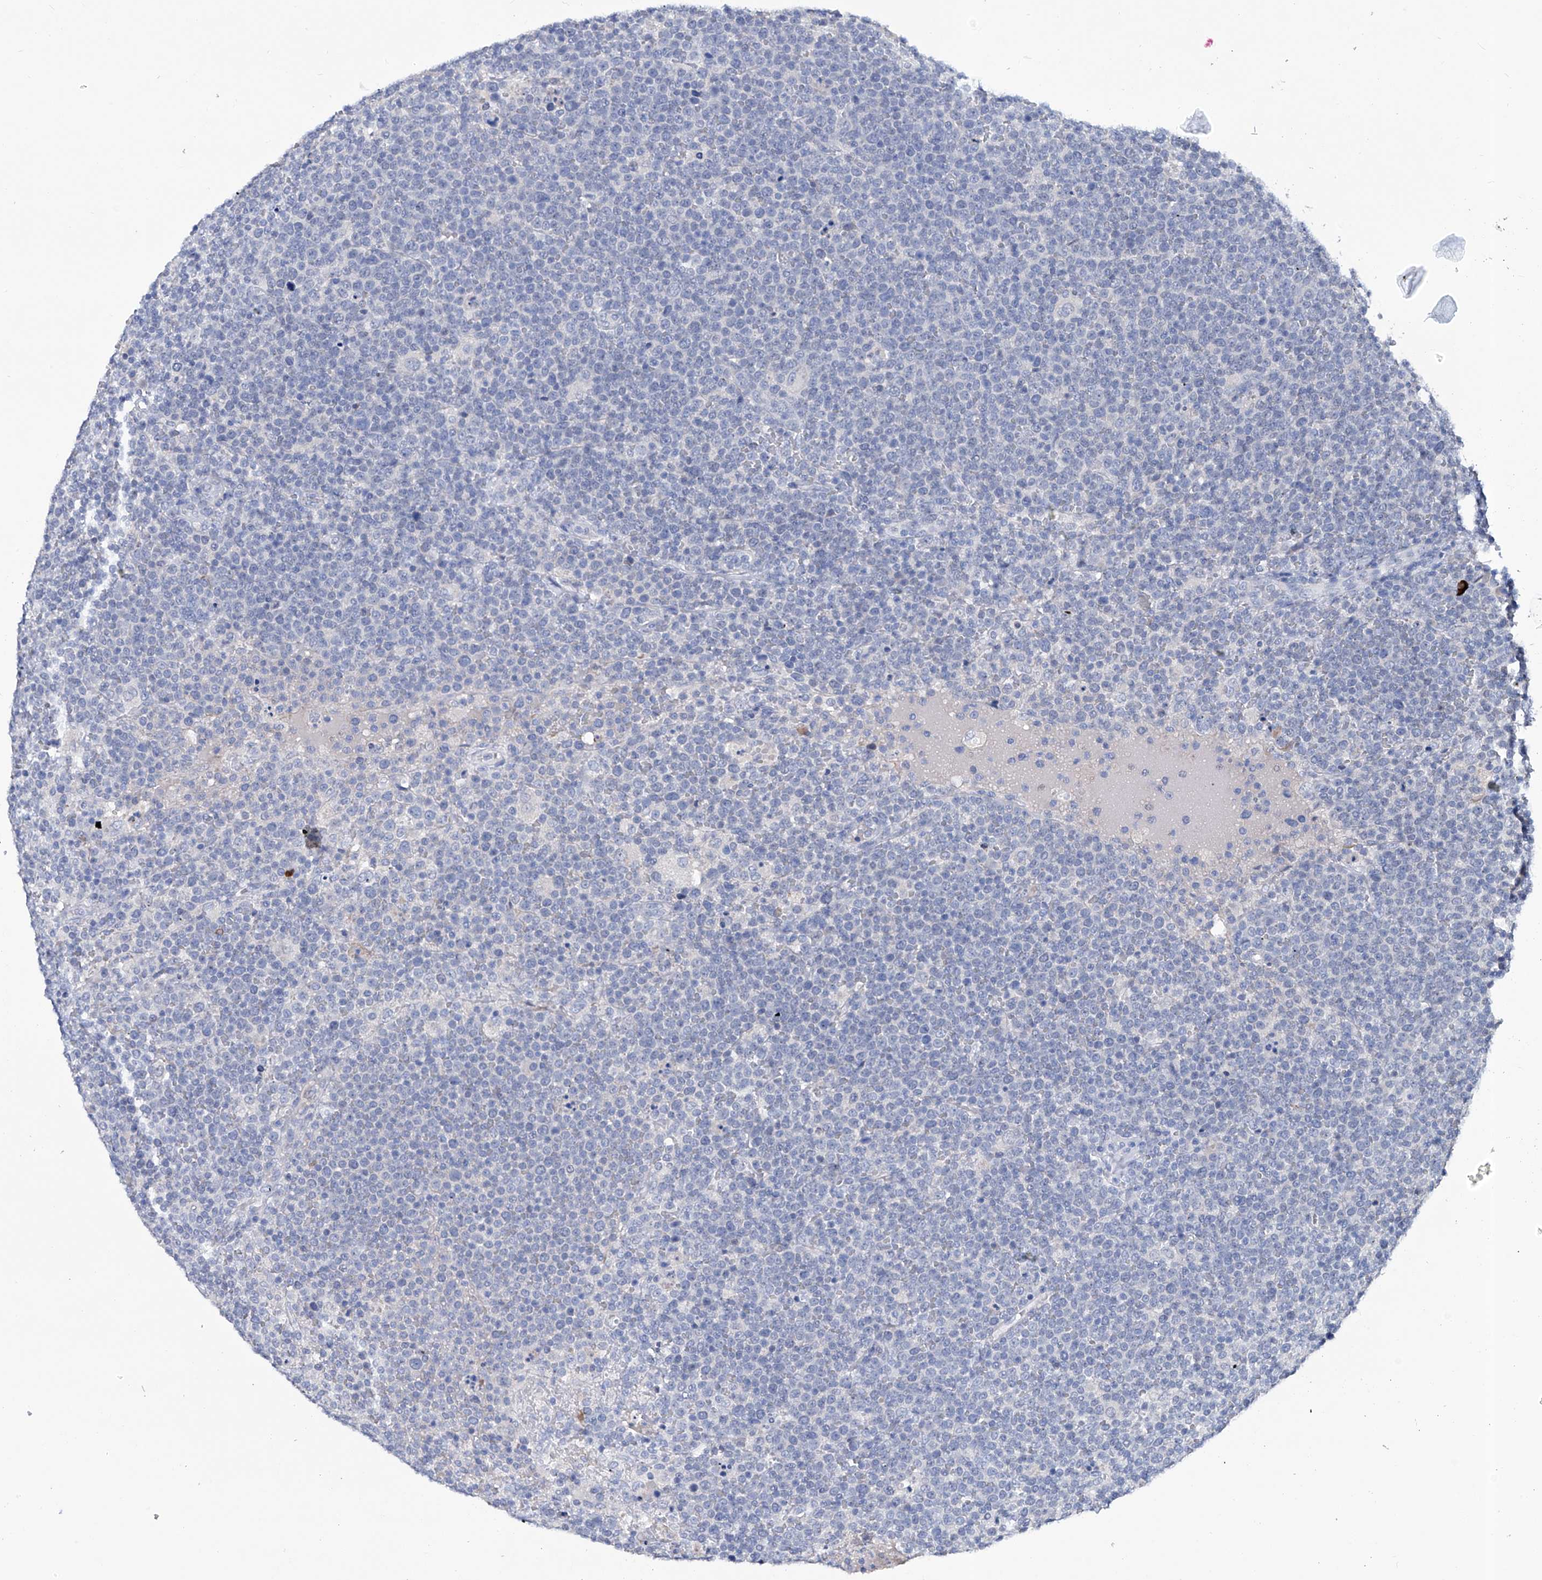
{"staining": {"intensity": "negative", "quantity": "none", "location": "none"}, "tissue": "lymphoma", "cell_type": "Tumor cells", "image_type": "cancer", "snomed": [{"axis": "morphology", "description": "Malignant lymphoma, non-Hodgkin's type, High grade"}, {"axis": "topography", "description": "Lymph node"}], "caption": "The photomicrograph shows no staining of tumor cells in lymphoma.", "gene": "KLHL17", "patient": {"sex": "male", "age": 61}}